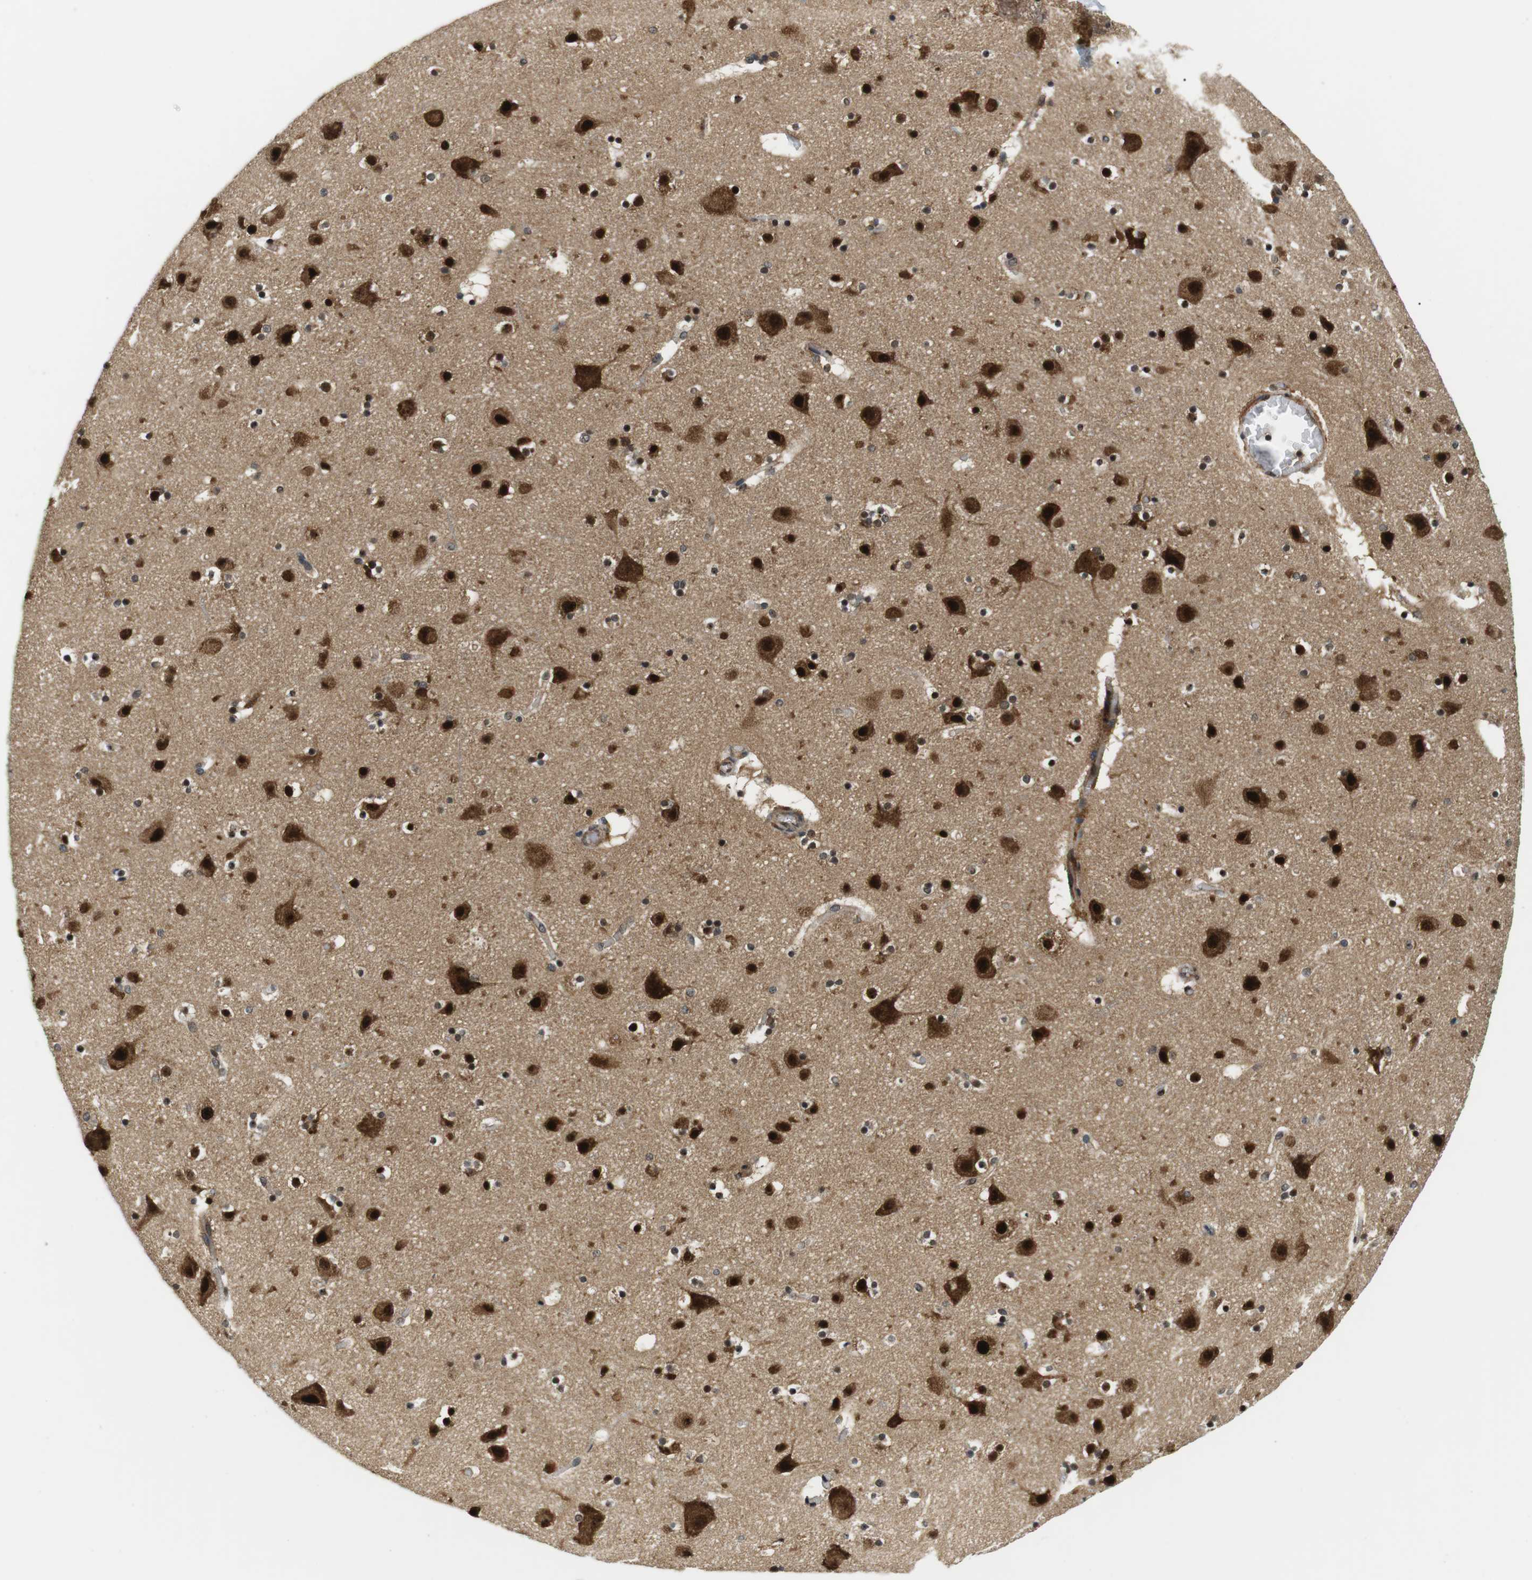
{"staining": {"intensity": "moderate", "quantity": ">75%", "location": "cytoplasmic/membranous,nuclear"}, "tissue": "cerebral cortex", "cell_type": "Endothelial cells", "image_type": "normal", "snomed": [{"axis": "morphology", "description": "Normal tissue, NOS"}, {"axis": "topography", "description": "Cerebral cortex"}], "caption": "A high-resolution micrograph shows IHC staining of benign cerebral cortex, which exhibits moderate cytoplasmic/membranous,nuclear staining in about >75% of endothelial cells. Ihc stains the protein of interest in brown and the nuclei are stained blue.", "gene": "CSNK2B", "patient": {"sex": "male", "age": 45}}